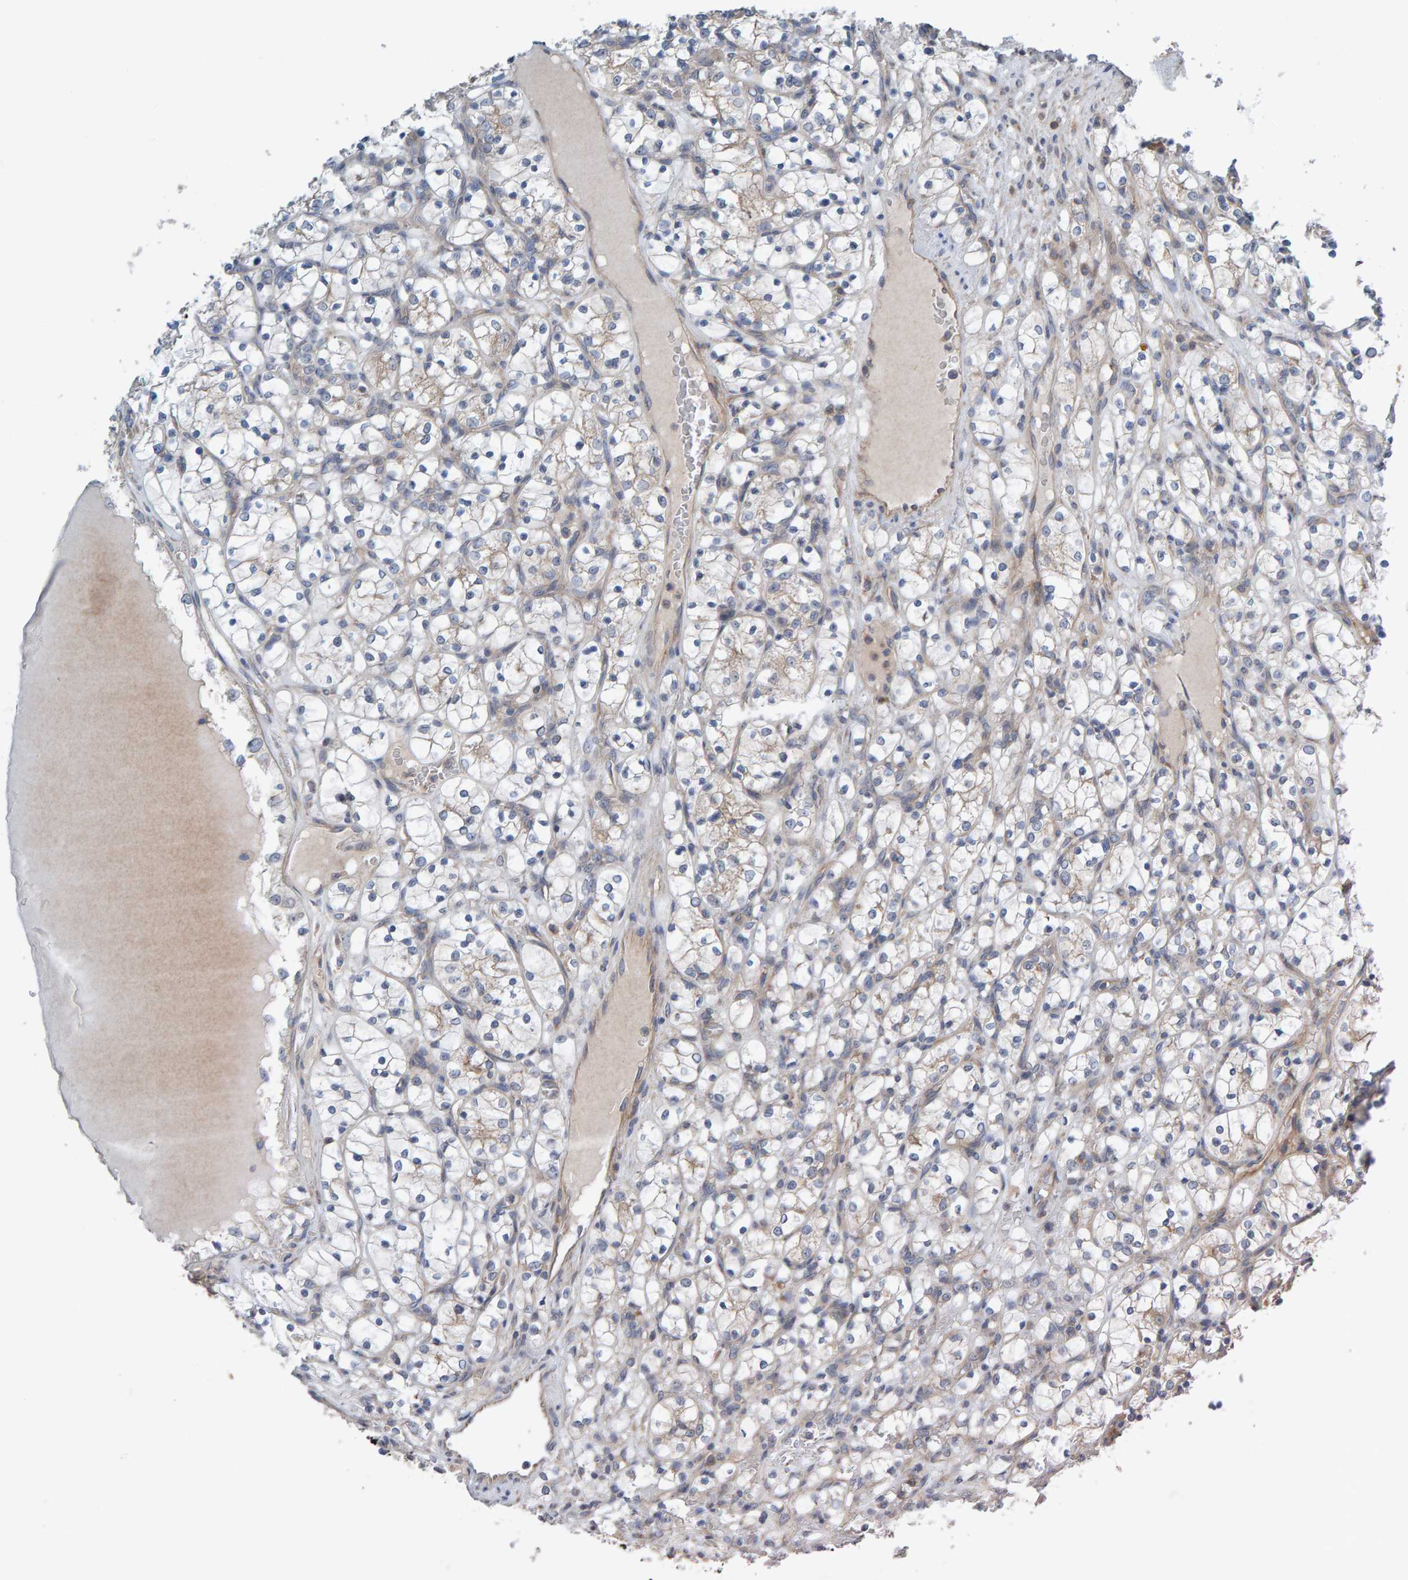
{"staining": {"intensity": "weak", "quantity": "25%-75%", "location": "cytoplasmic/membranous"}, "tissue": "renal cancer", "cell_type": "Tumor cells", "image_type": "cancer", "snomed": [{"axis": "morphology", "description": "Adenocarcinoma, NOS"}, {"axis": "topography", "description": "Kidney"}], "caption": "IHC staining of renal cancer, which reveals low levels of weak cytoplasmic/membranous positivity in approximately 25%-75% of tumor cells indicating weak cytoplasmic/membranous protein positivity. The staining was performed using DAB (brown) for protein detection and nuclei were counterstained in hematoxylin (blue).", "gene": "CCM2", "patient": {"sex": "female", "age": 69}}